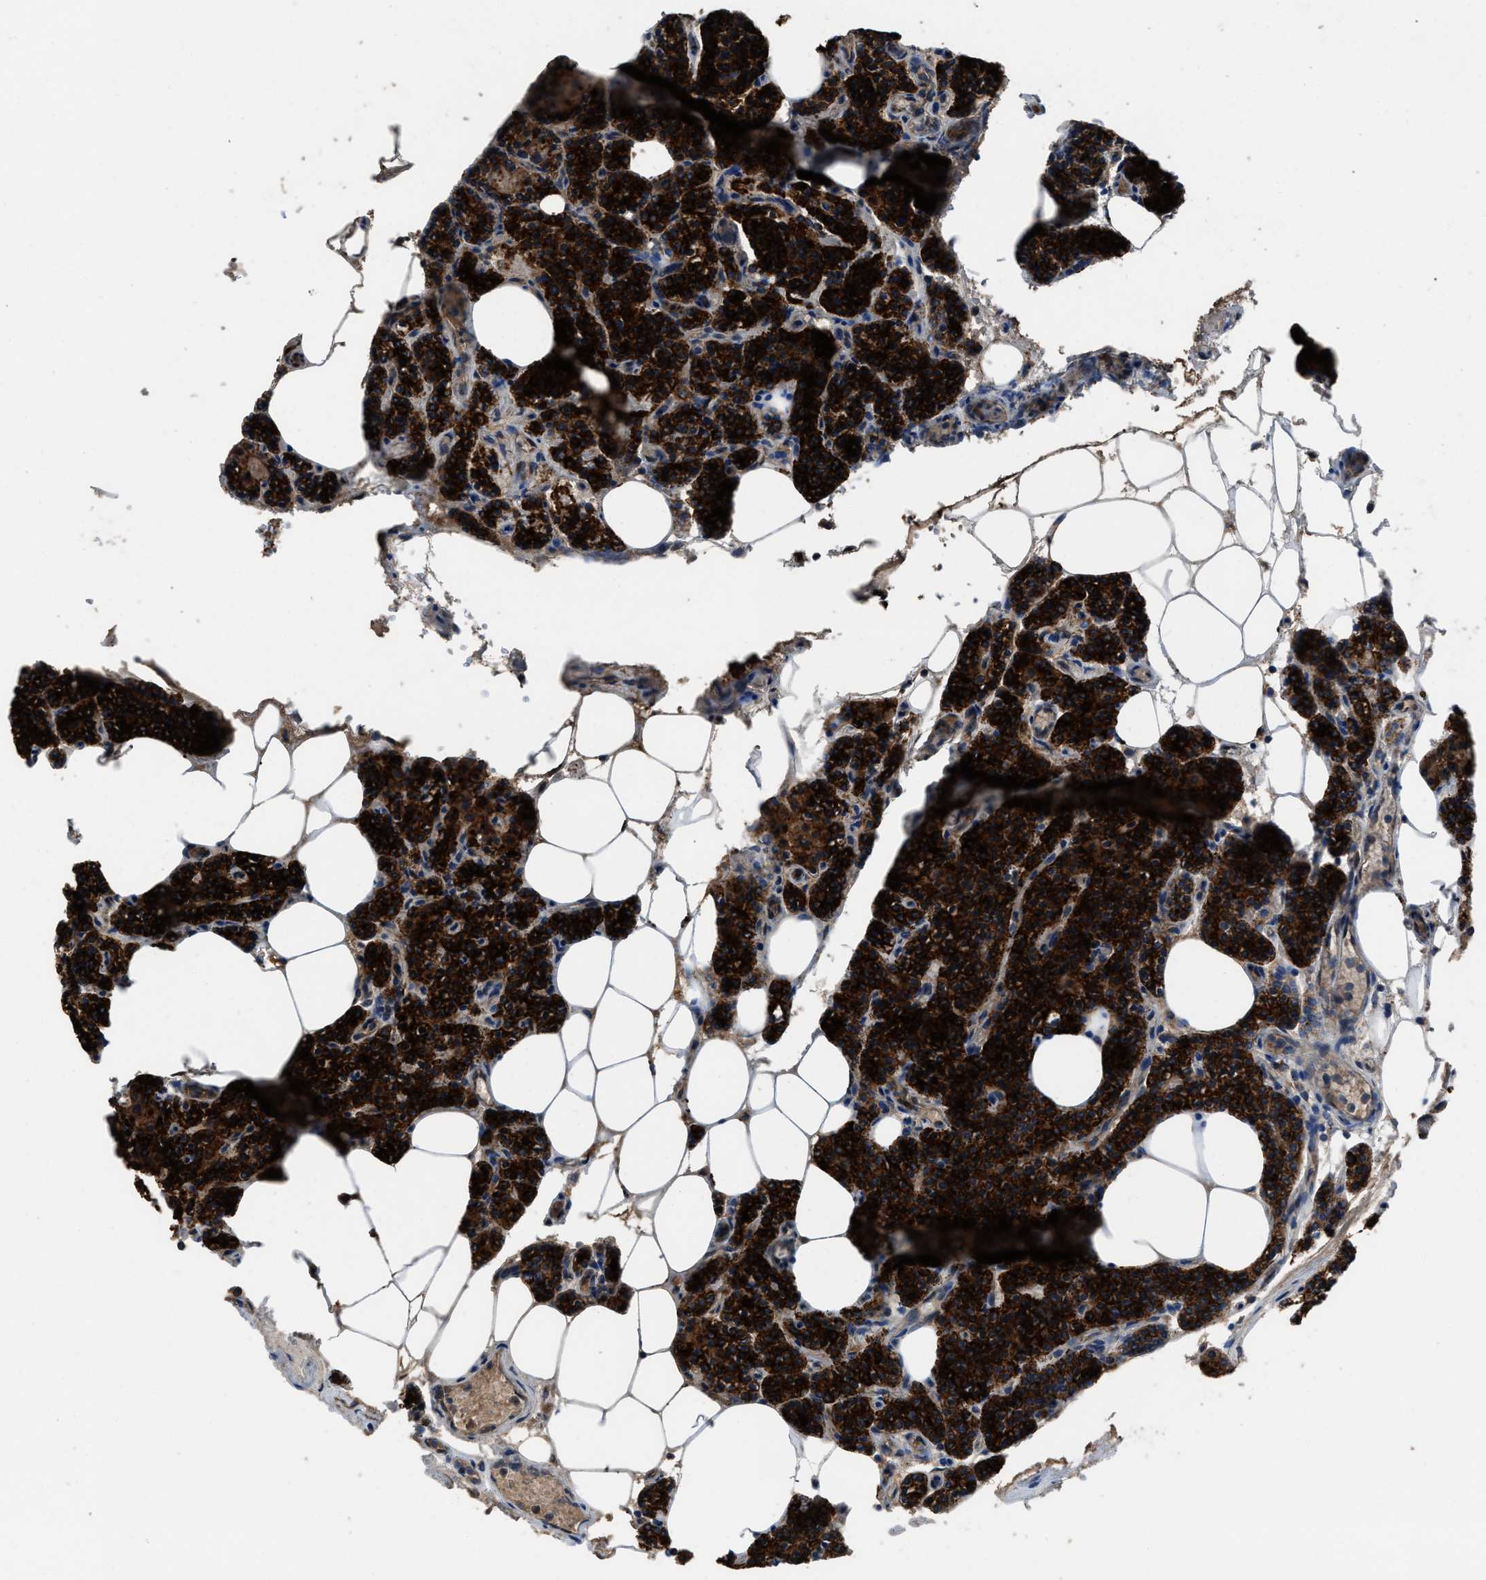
{"staining": {"intensity": "strong", "quantity": ">75%", "location": "cytoplasmic/membranous"}, "tissue": "parathyroid gland", "cell_type": "Glandular cells", "image_type": "normal", "snomed": [{"axis": "morphology", "description": "Normal tissue, NOS"}, {"axis": "morphology", "description": "Adenoma, NOS"}, {"axis": "topography", "description": "Parathyroid gland"}], "caption": "Immunohistochemical staining of normal human parathyroid gland displays >75% levels of strong cytoplasmic/membranous protein staining in about >75% of glandular cells.", "gene": "ANGPT1", "patient": {"sex": "female", "age": 70}}